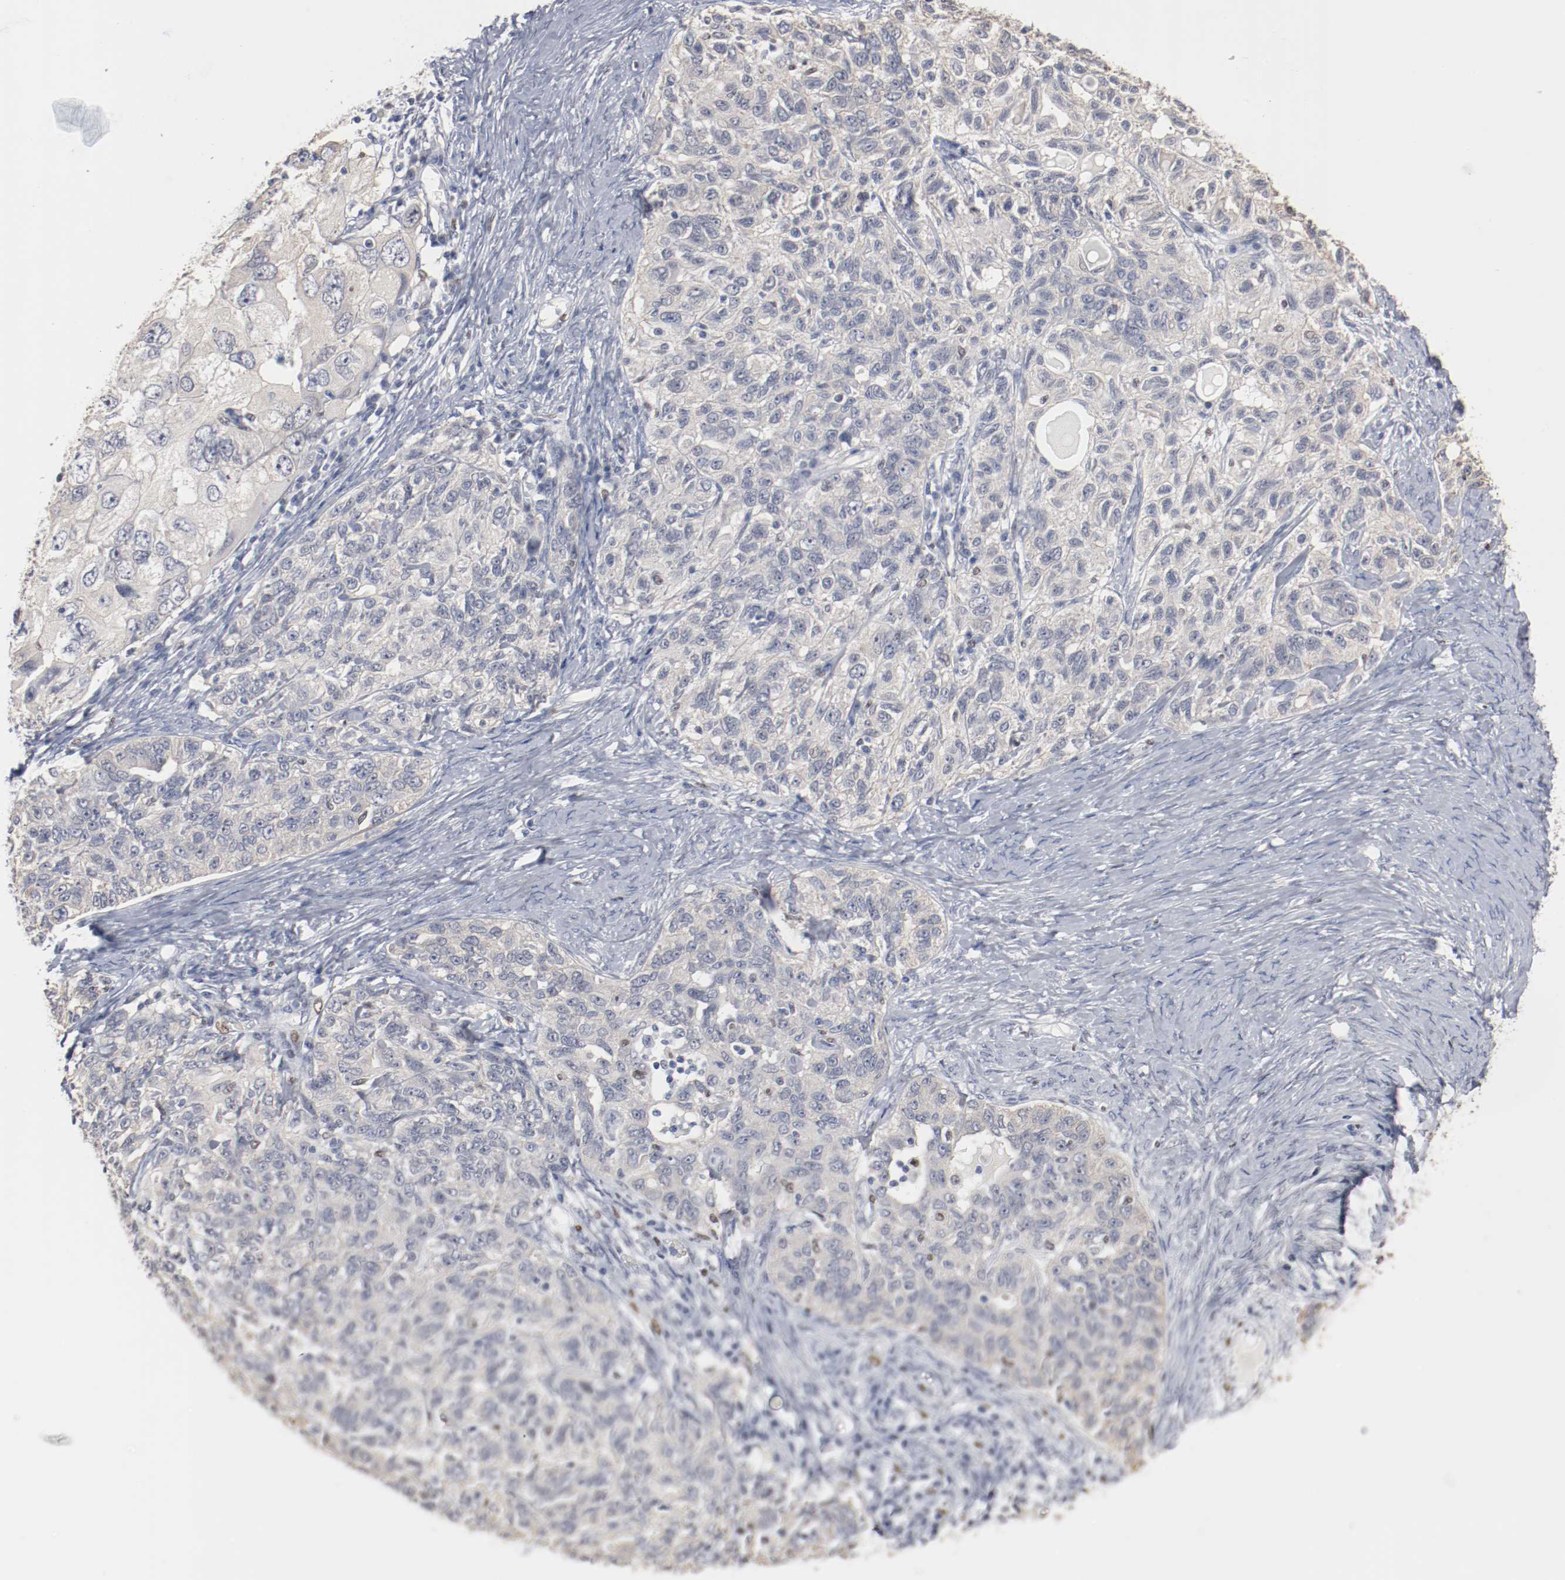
{"staining": {"intensity": "negative", "quantity": "none", "location": "none"}, "tissue": "ovarian cancer", "cell_type": "Tumor cells", "image_type": "cancer", "snomed": [{"axis": "morphology", "description": "Cystadenocarcinoma, serous, NOS"}, {"axis": "topography", "description": "Ovary"}], "caption": "A photomicrograph of human ovarian cancer (serous cystadenocarcinoma) is negative for staining in tumor cells.", "gene": "ZEB2", "patient": {"sex": "female", "age": 82}}